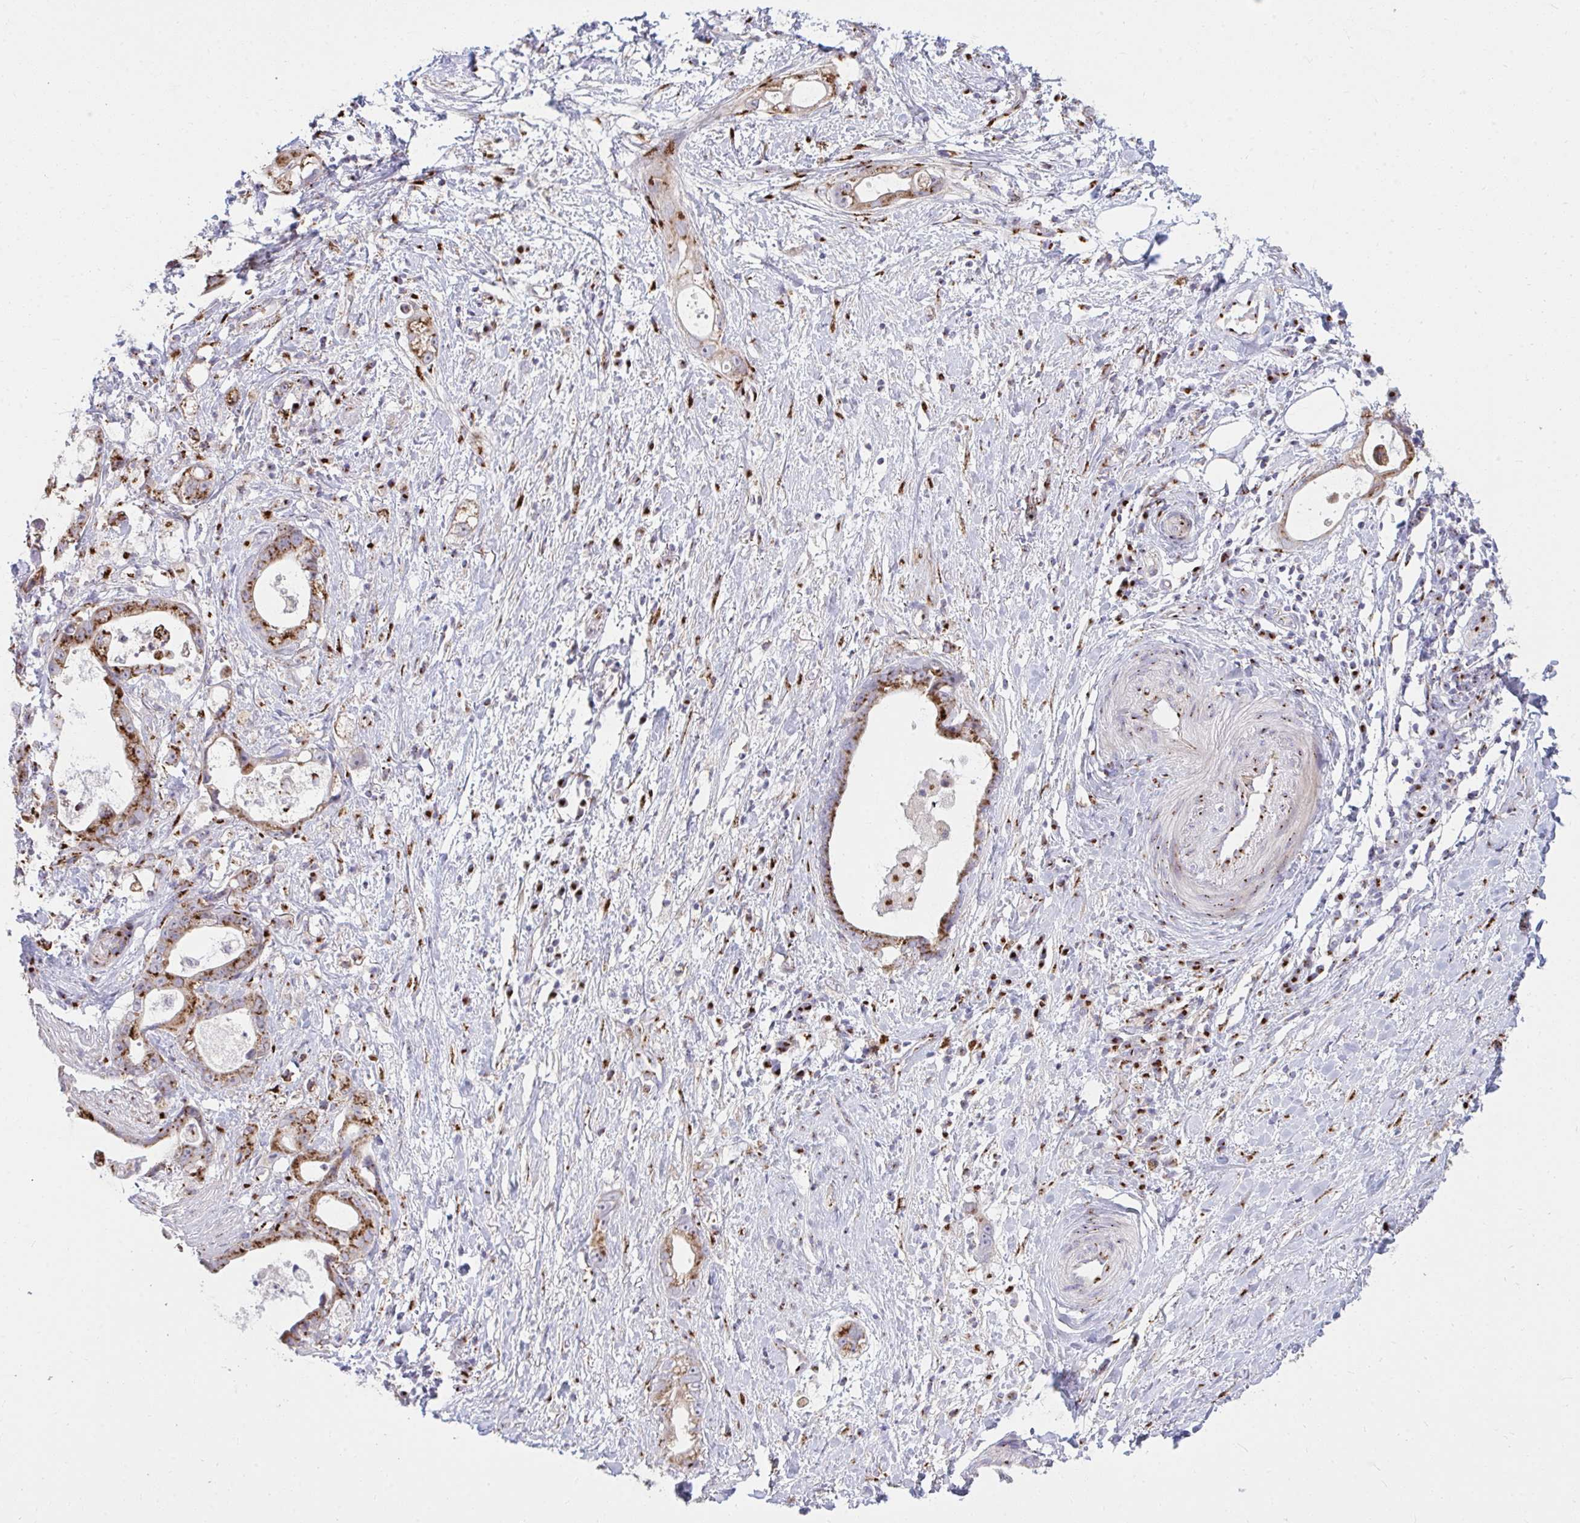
{"staining": {"intensity": "strong", "quantity": "25%-75%", "location": "cytoplasmic/membranous"}, "tissue": "stomach cancer", "cell_type": "Tumor cells", "image_type": "cancer", "snomed": [{"axis": "morphology", "description": "Adenocarcinoma, NOS"}, {"axis": "topography", "description": "Stomach"}], "caption": "Stomach cancer (adenocarcinoma) stained with IHC demonstrates strong cytoplasmic/membranous staining in approximately 25%-75% of tumor cells. (DAB (3,3'-diaminobenzidine) IHC, brown staining for protein, blue staining for nuclei).", "gene": "RAB6B", "patient": {"sex": "male", "age": 55}}